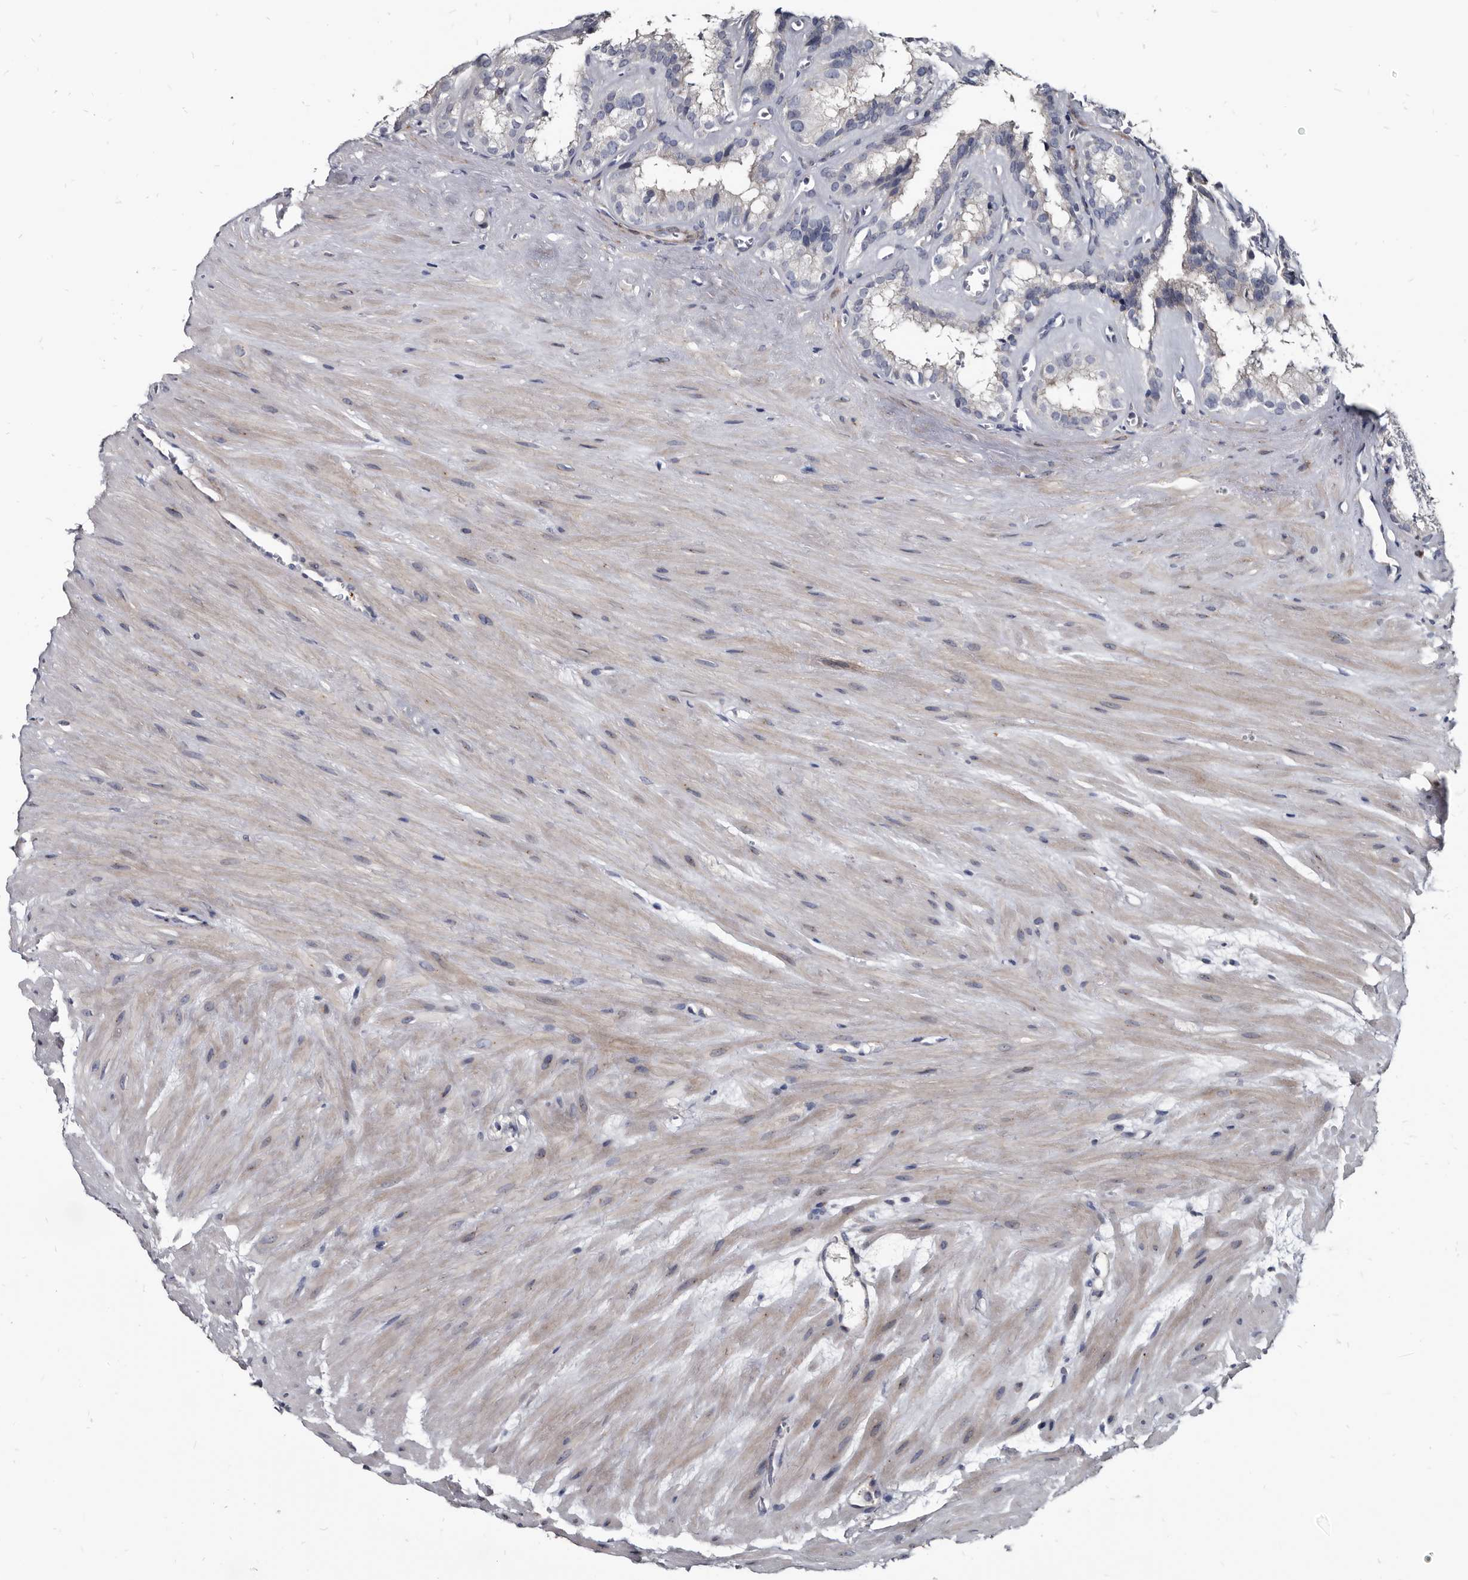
{"staining": {"intensity": "negative", "quantity": "none", "location": "none"}, "tissue": "seminal vesicle", "cell_type": "Glandular cells", "image_type": "normal", "snomed": [{"axis": "morphology", "description": "Normal tissue, NOS"}, {"axis": "topography", "description": "Prostate"}, {"axis": "topography", "description": "Seminal veicle"}], "caption": "The micrograph shows no significant expression in glandular cells of seminal vesicle. (DAB (3,3'-diaminobenzidine) IHC visualized using brightfield microscopy, high magnification).", "gene": "PRSS8", "patient": {"sex": "male", "age": 59}}